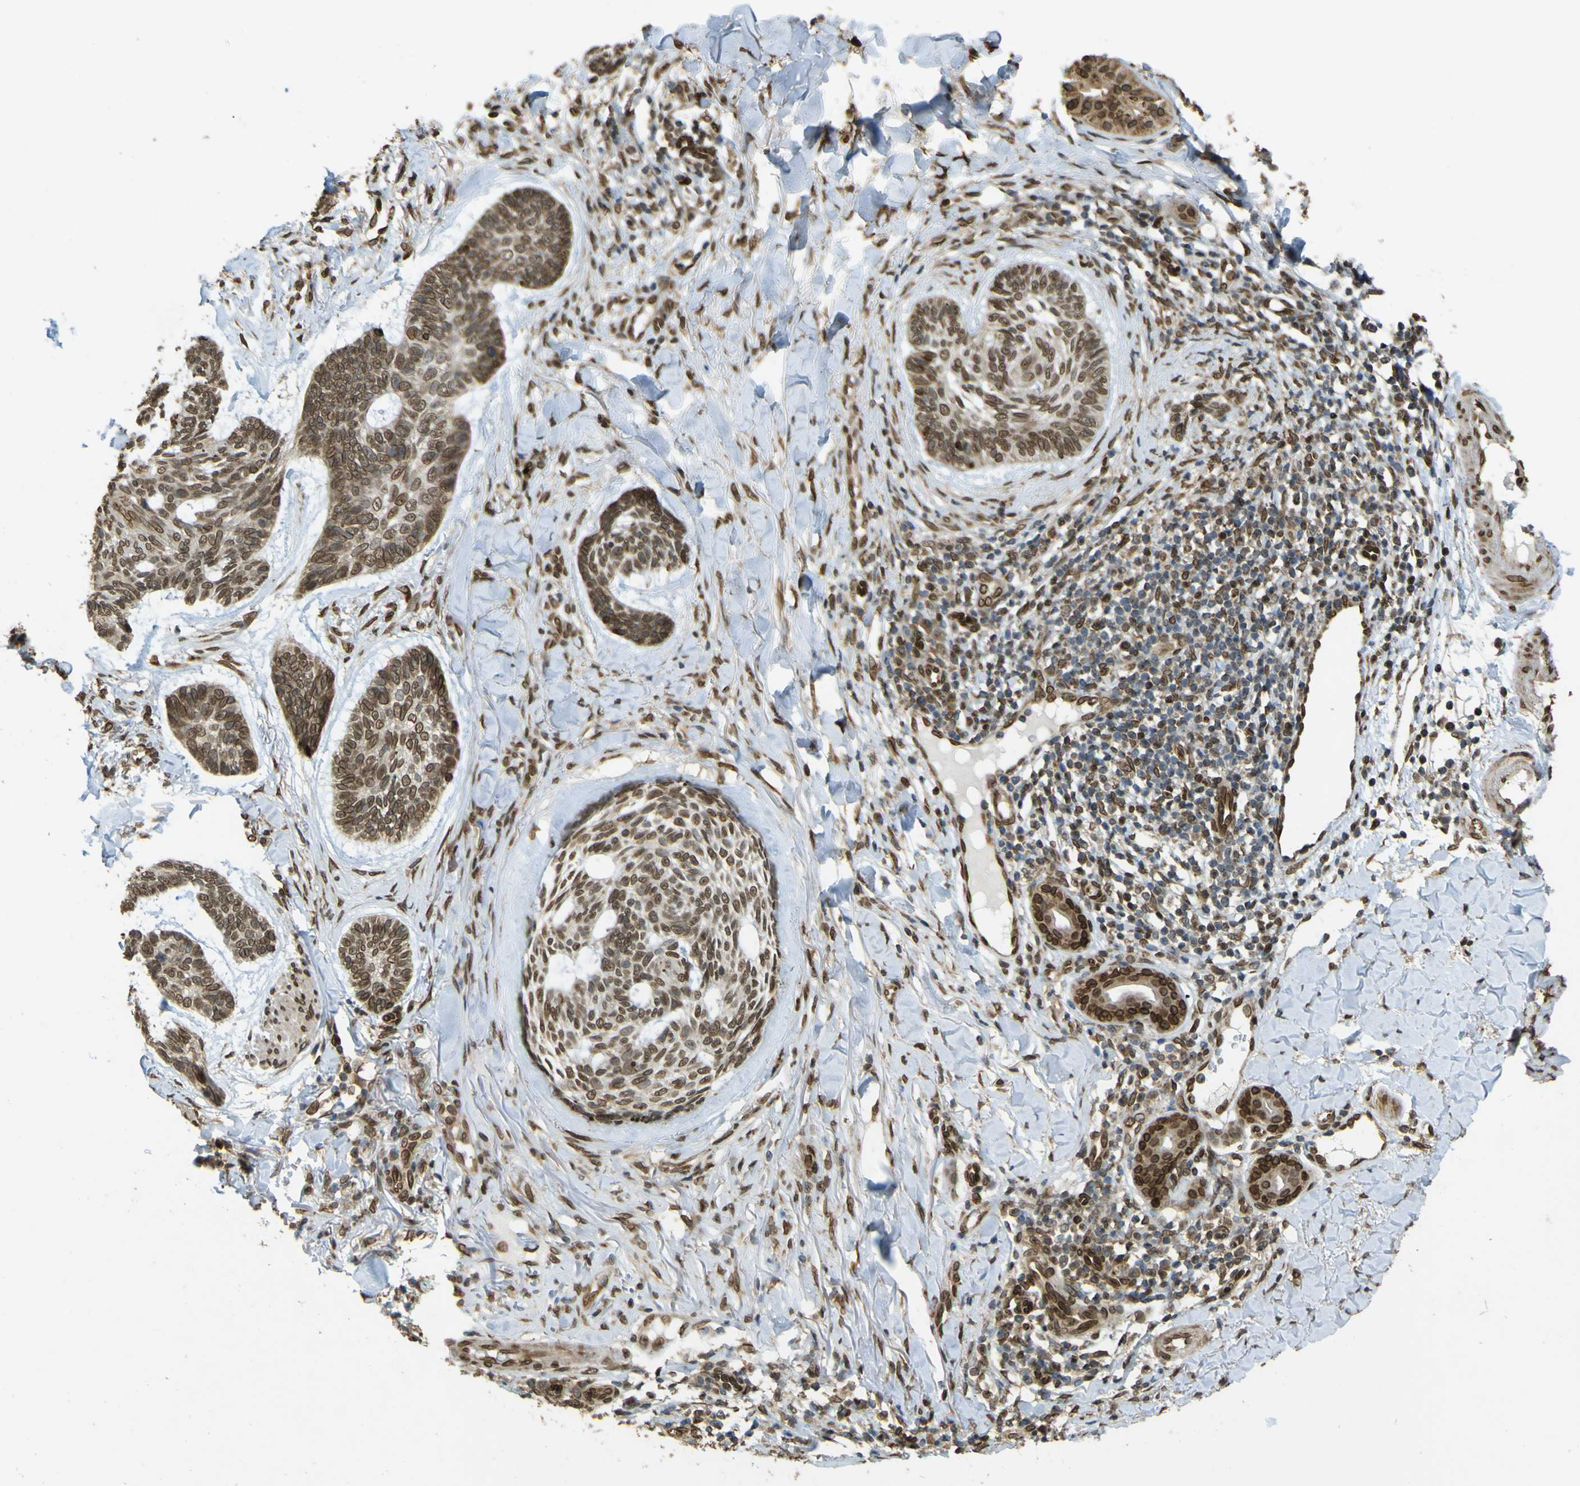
{"staining": {"intensity": "moderate", "quantity": ">75%", "location": "cytoplasmic/membranous,nuclear"}, "tissue": "skin cancer", "cell_type": "Tumor cells", "image_type": "cancer", "snomed": [{"axis": "morphology", "description": "Basal cell carcinoma"}, {"axis": "topography", "description": "Skin"}], "caption": "Moderate cytoplasmic/membranous and nuclear positivity for a protein is identified in about >75% of tumor cells of basal cell carcinoma (skin) using immunohistochemistry.", "gene": "GALNT1", "patient": {"sex": "male", "age": 43}}